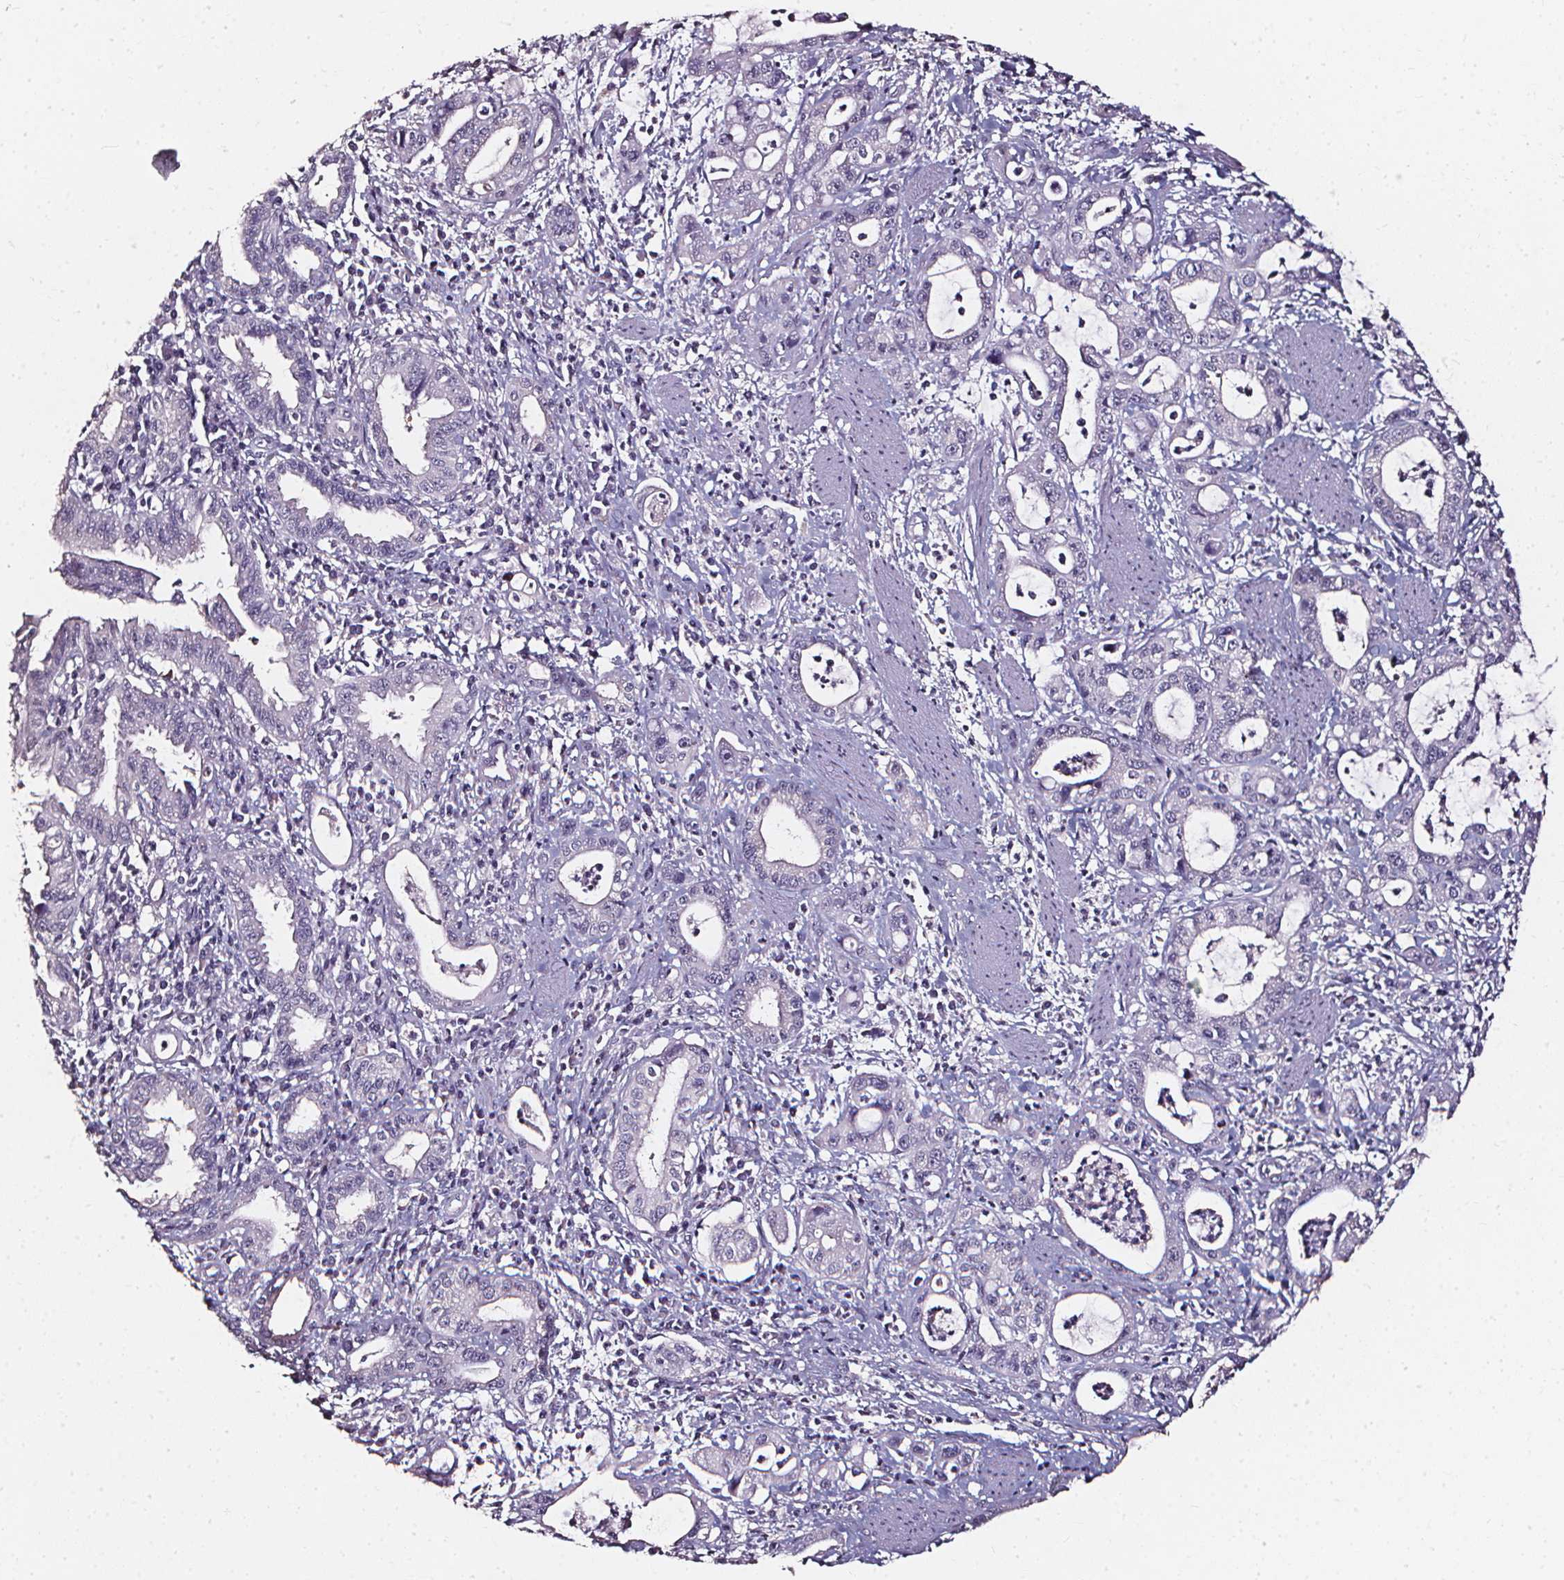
{"staining": {"intensity": "negative", "quantity": "none", "location": "none"}, "tissue": "pancreatic cancer", "cell_type": "Tumor cells", "image_type": "cancer", "snomed": [{"axis": "morphology", "description": "Adenocarcinoma, NOS"}, {"axis": "topography", "description": "Pancreas"}], "caption": "Protein analysis of pancreatic cancer exhibits no significant staining in tumor cells.", "gene": "DEFA5", "patient": {"sex": "male", "age": 72}}